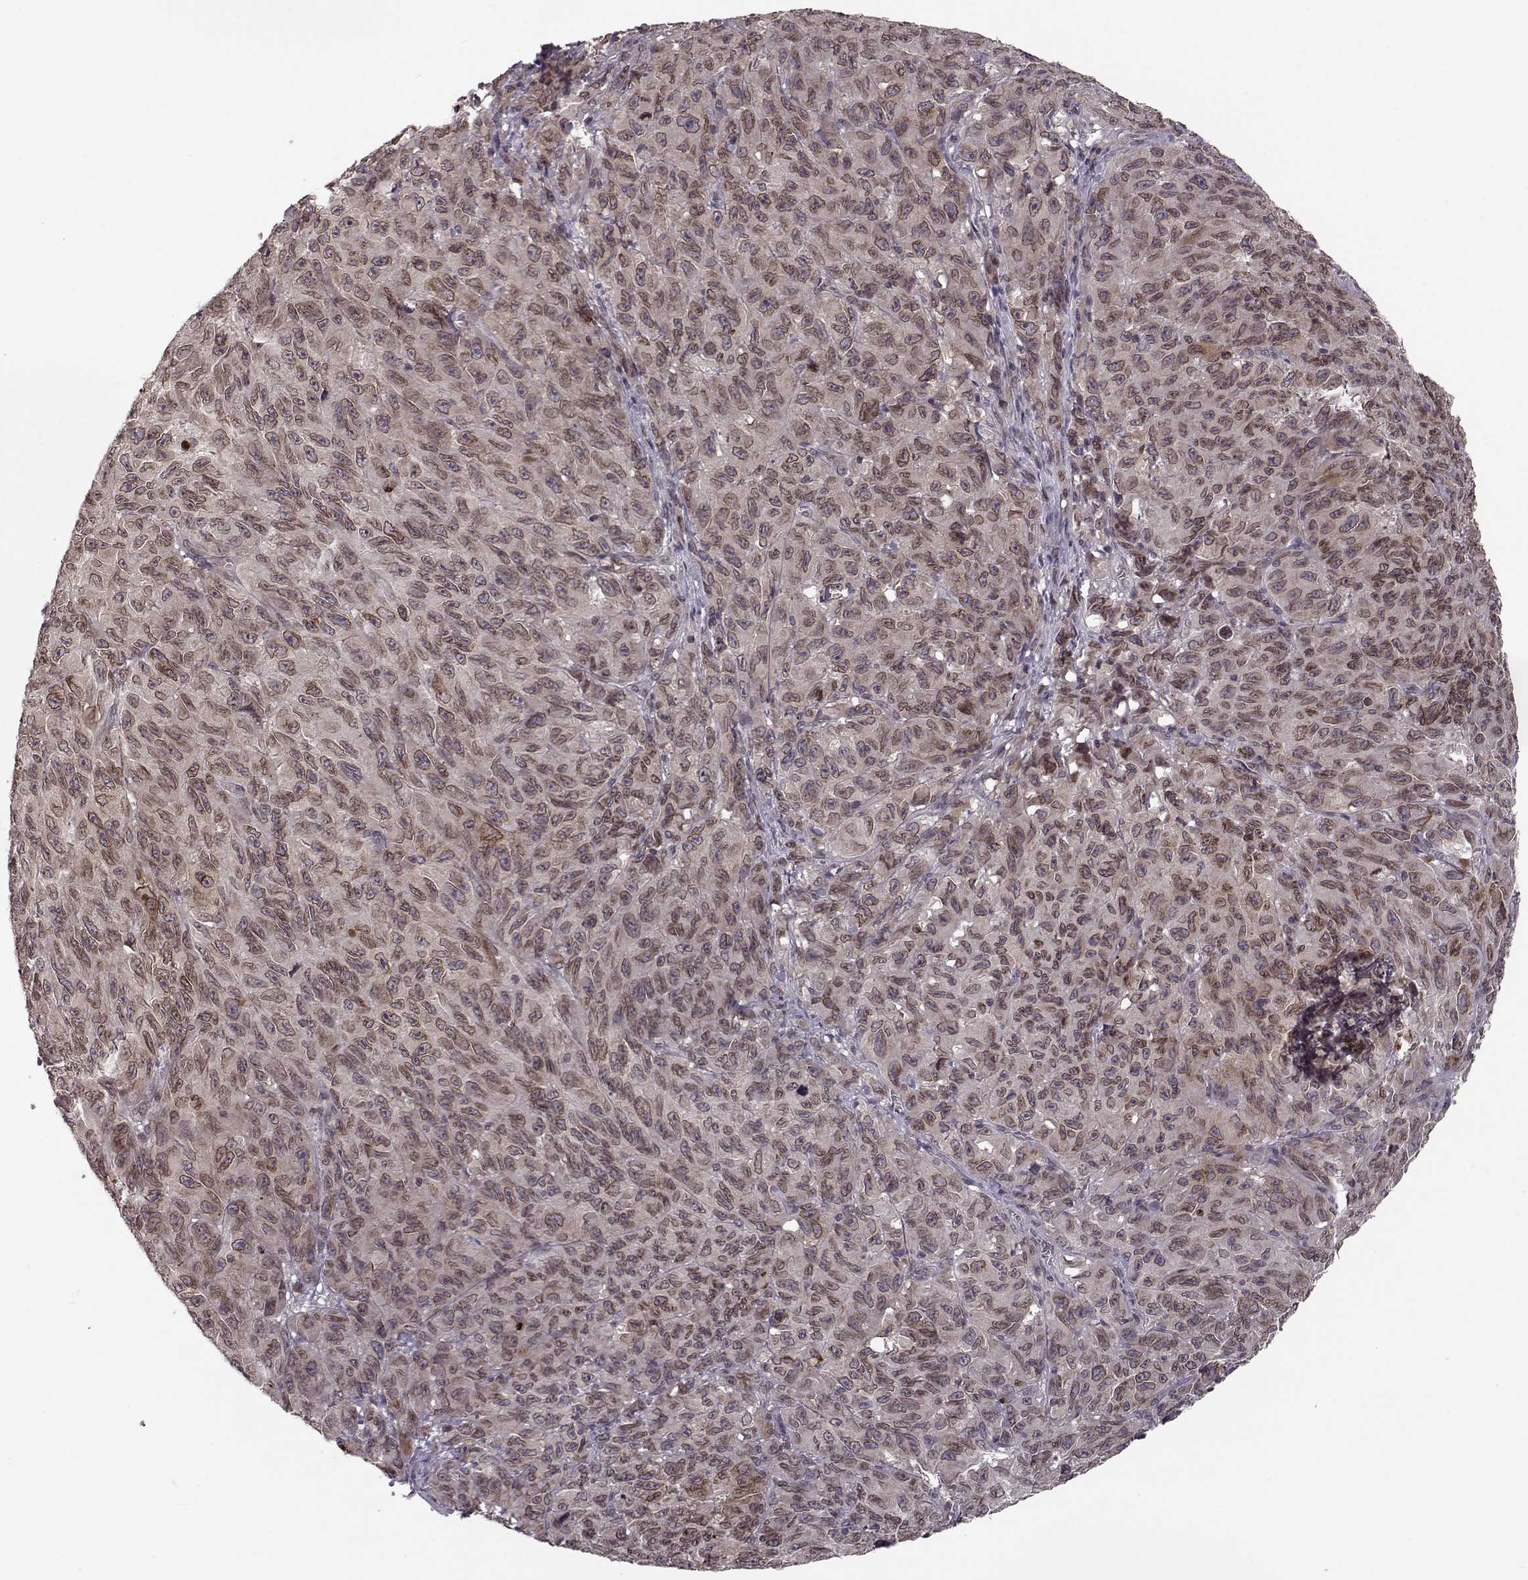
{"staining": {"intensity": "weak", "quantity": ">75%", "location": "cytoplasmic/membranous,nuclear"}, "tissue": "melanoma", "cell_type": "Tumor cells", "image_type": "cancer", "snomed": [{"axis": "morphology", "description": "Malignant melanoma, NOS"}, {"axis": "topography", "description": "Vulva, labia, clitoris and Bartholin´s gland, NO"}], "caption": "Human malignant melanoma stained with a protein marker exhibits weak staining in tumor cells.", "gene": "NUP37", "patient": {"sex": "female", "age": 75}}